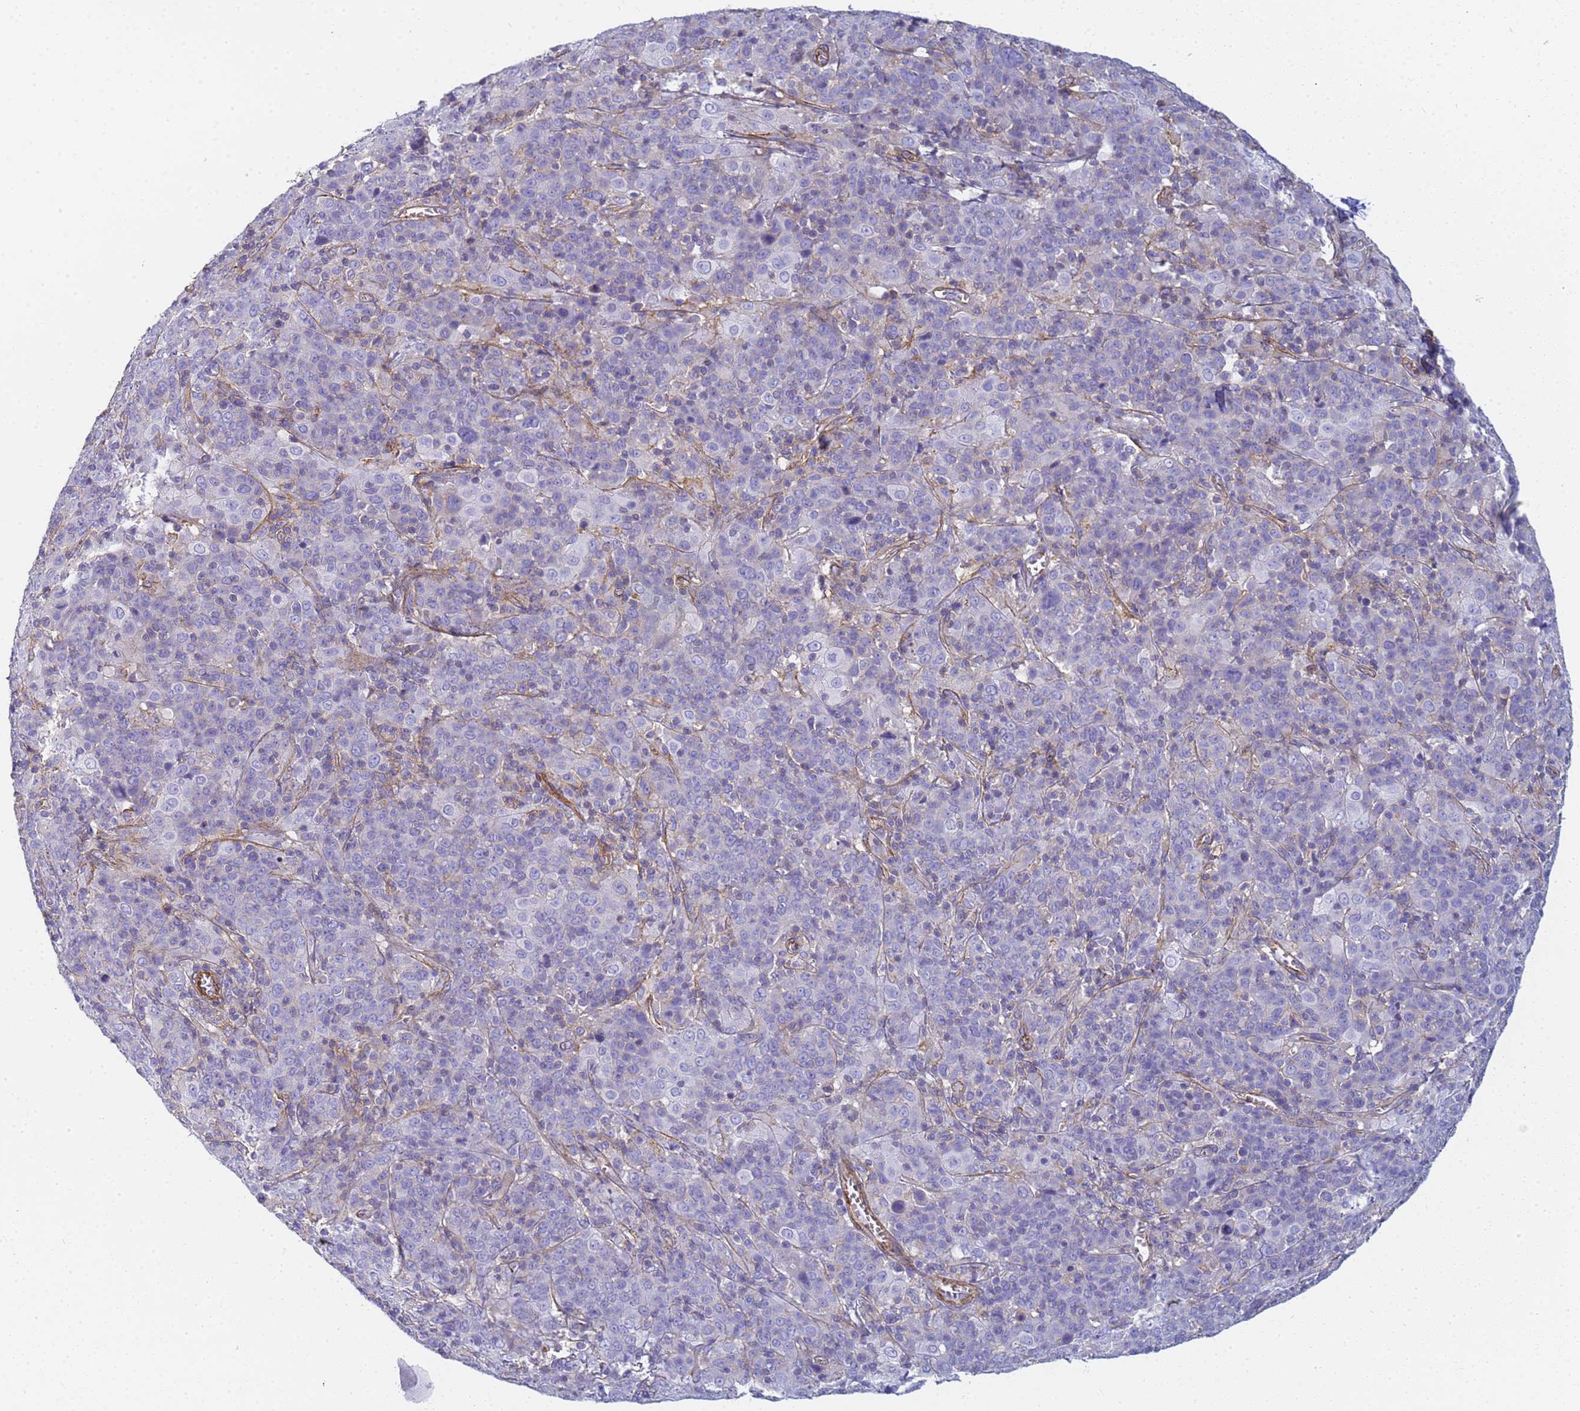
{"staining": {"intensity": "negative", "quantity": "none", "location": "none"}, "tissue": "cervical cancer", "cell_type": "Tumor cells", "image_type": "cancer", "snomed": [{"axis": "morphology", "description": "Squamous cell carcinoma, NOS"}, {"axis": "topography", "description": "Cervix"}], "caption": "Tumor cells show no significant staining in cervical squamous cell carcinoma.", "gene": "TPM1", "patient": {"sex": "female", "age": 67}}